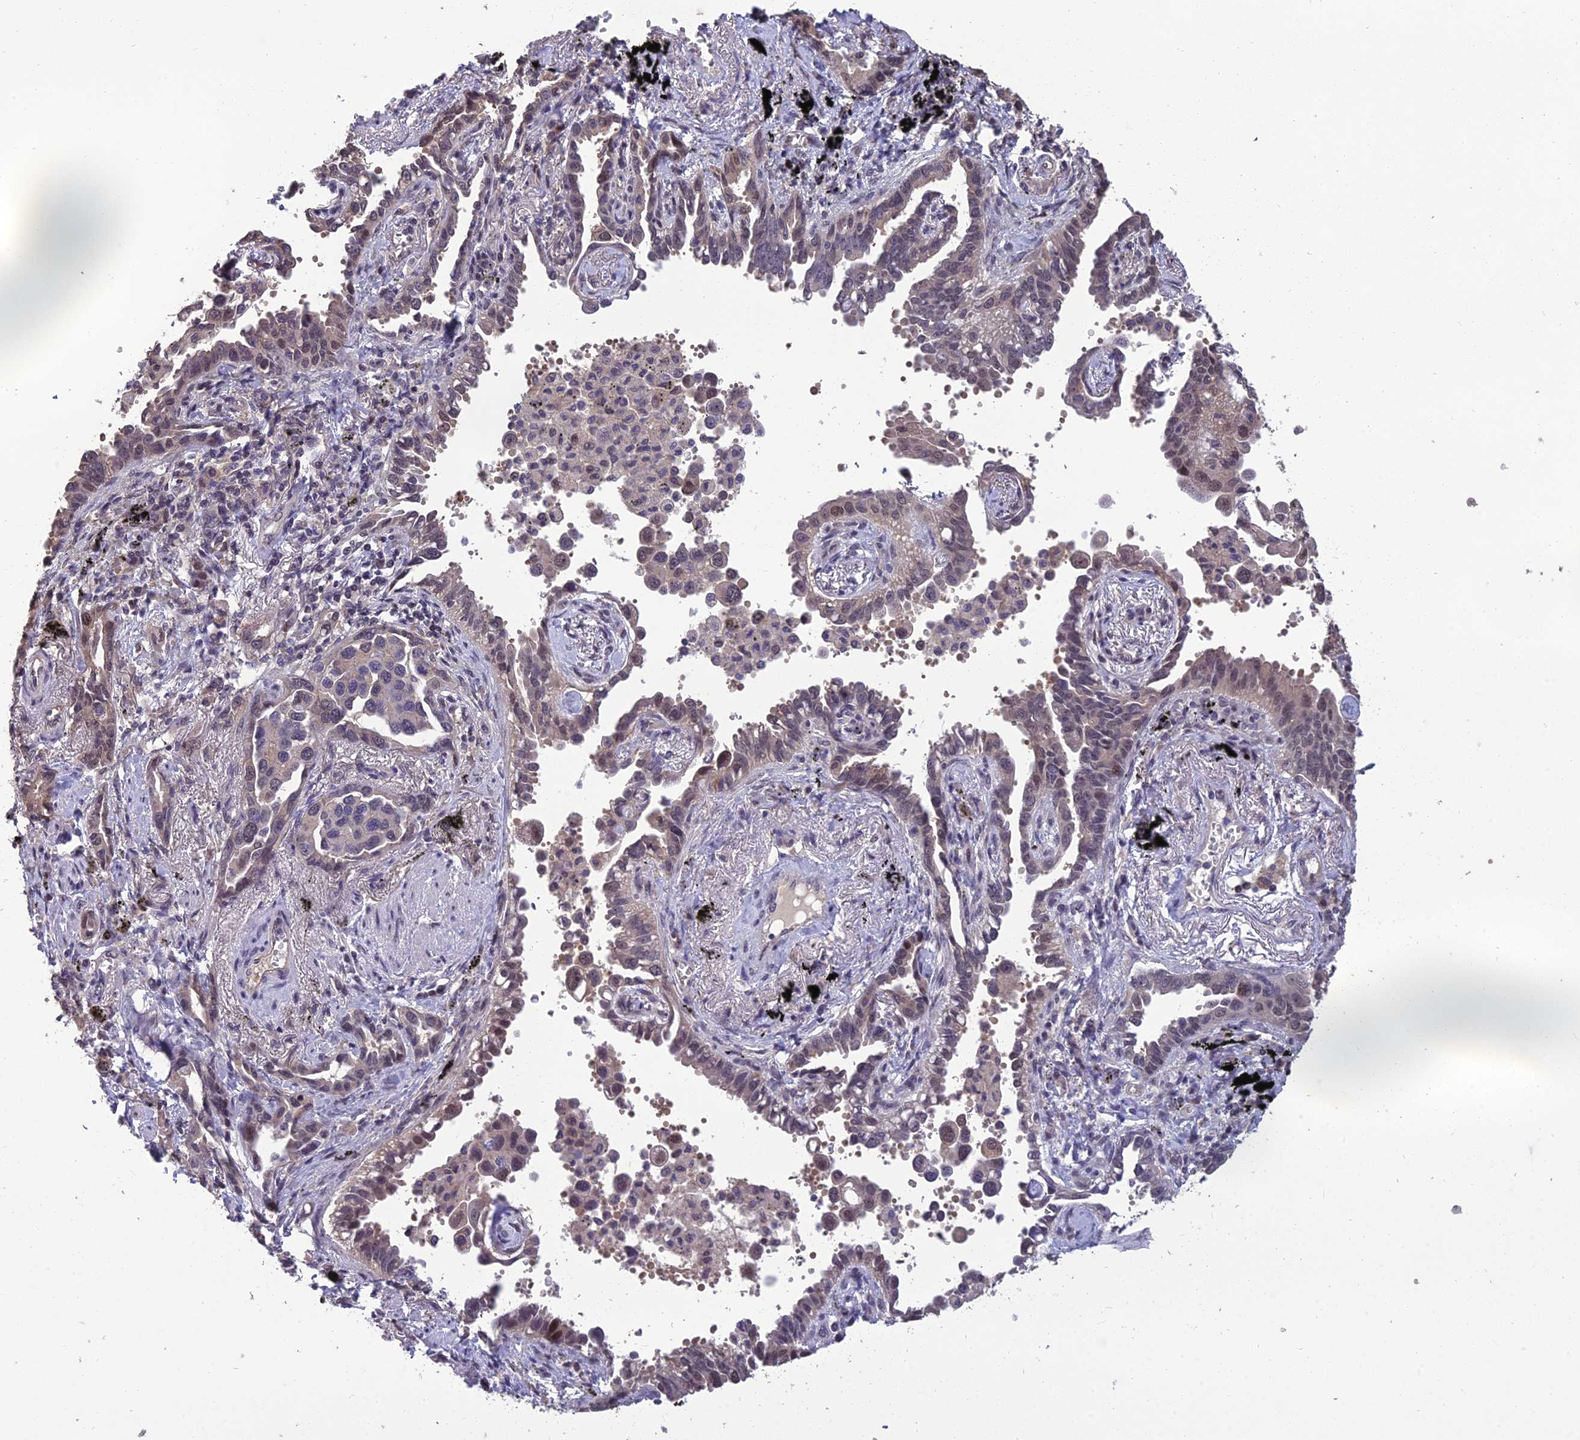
{"staining": {"intensity": "weak", "quantity": "<25%", "location": "nuclear"}, "tissue": "lung cancer", "cell_type": "Tumor cells", "image_type": "cancer", "snomed": [{"axis": "morphology", "description": "Adenocarcinoma, NOS"}, {"axis": "topography", "description": "Lung"}], "caption": "Immunohistochemistry (IHC) photomicrograph of neoplastic tissue: lung cancer stained with DAB demonstrates no significant protein staining in tumor cells. (Stains: DAB IHC with hematoxylin counter stain, Microscopy: brightfield microscopy at high magnification).", "gene": "GRWD1", "patient": {"sex": "male", "age": 67}}